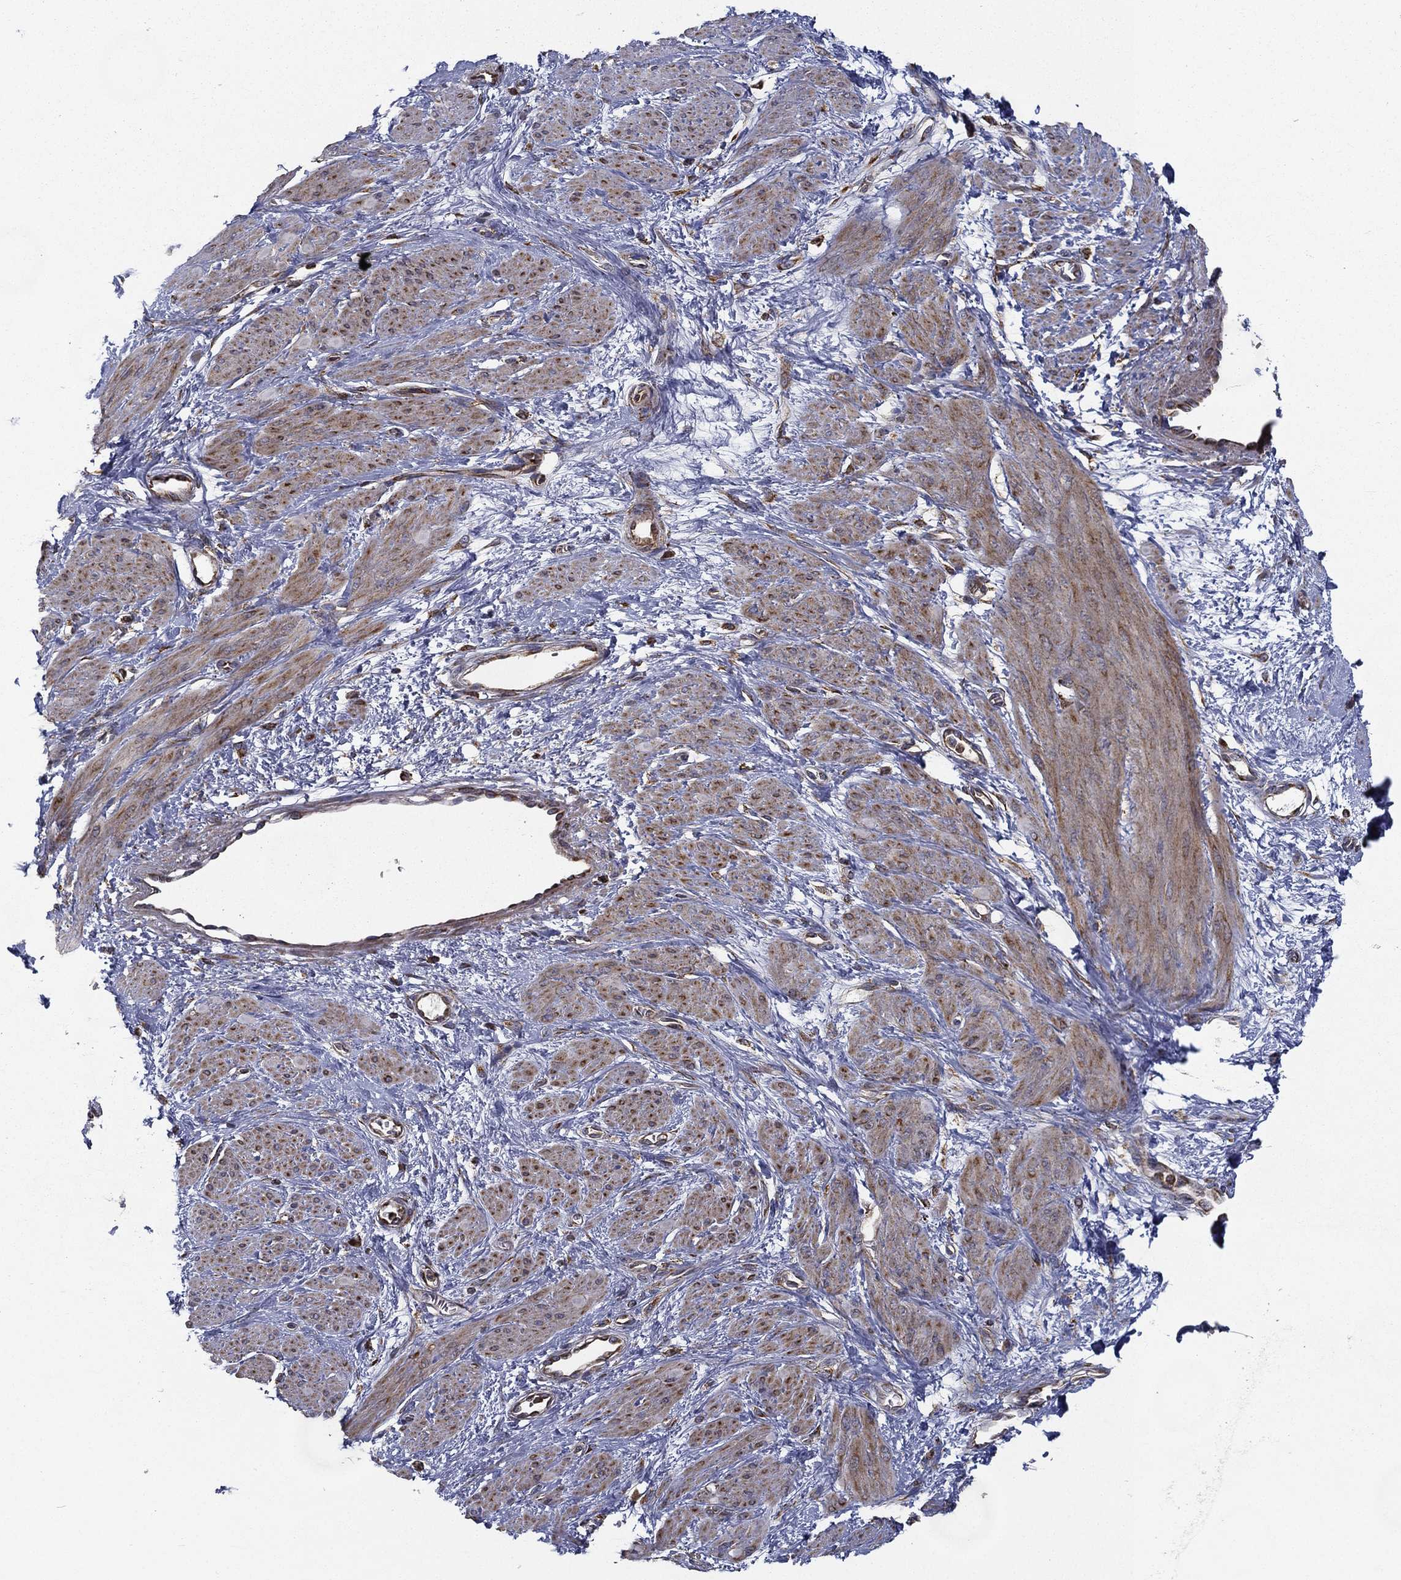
{"staining": {"intensity": "moderate", "quantity": "25%-75%", "location": "cytoplasmic/membranous"}, "tissue": "smooth muscle", "cell_type": "Smooth muscle cells", "image_type": "normal", "snomed": [{"axis": "morphology", "description": "Normal tissue, NOS"}, {"axis": "topography", "description": "Smooth muscle"}, {"axis": "topography", "description": "Uterus"}], "caption": "Protein expression by immunohistochemistry reveals moderate cytoplasmic/membranous staining in approximately 25%-75% of smooth muscle cells in normal smooth muscle.", "gene": "MT", "patient": {"sex": "female", "age": 39}}